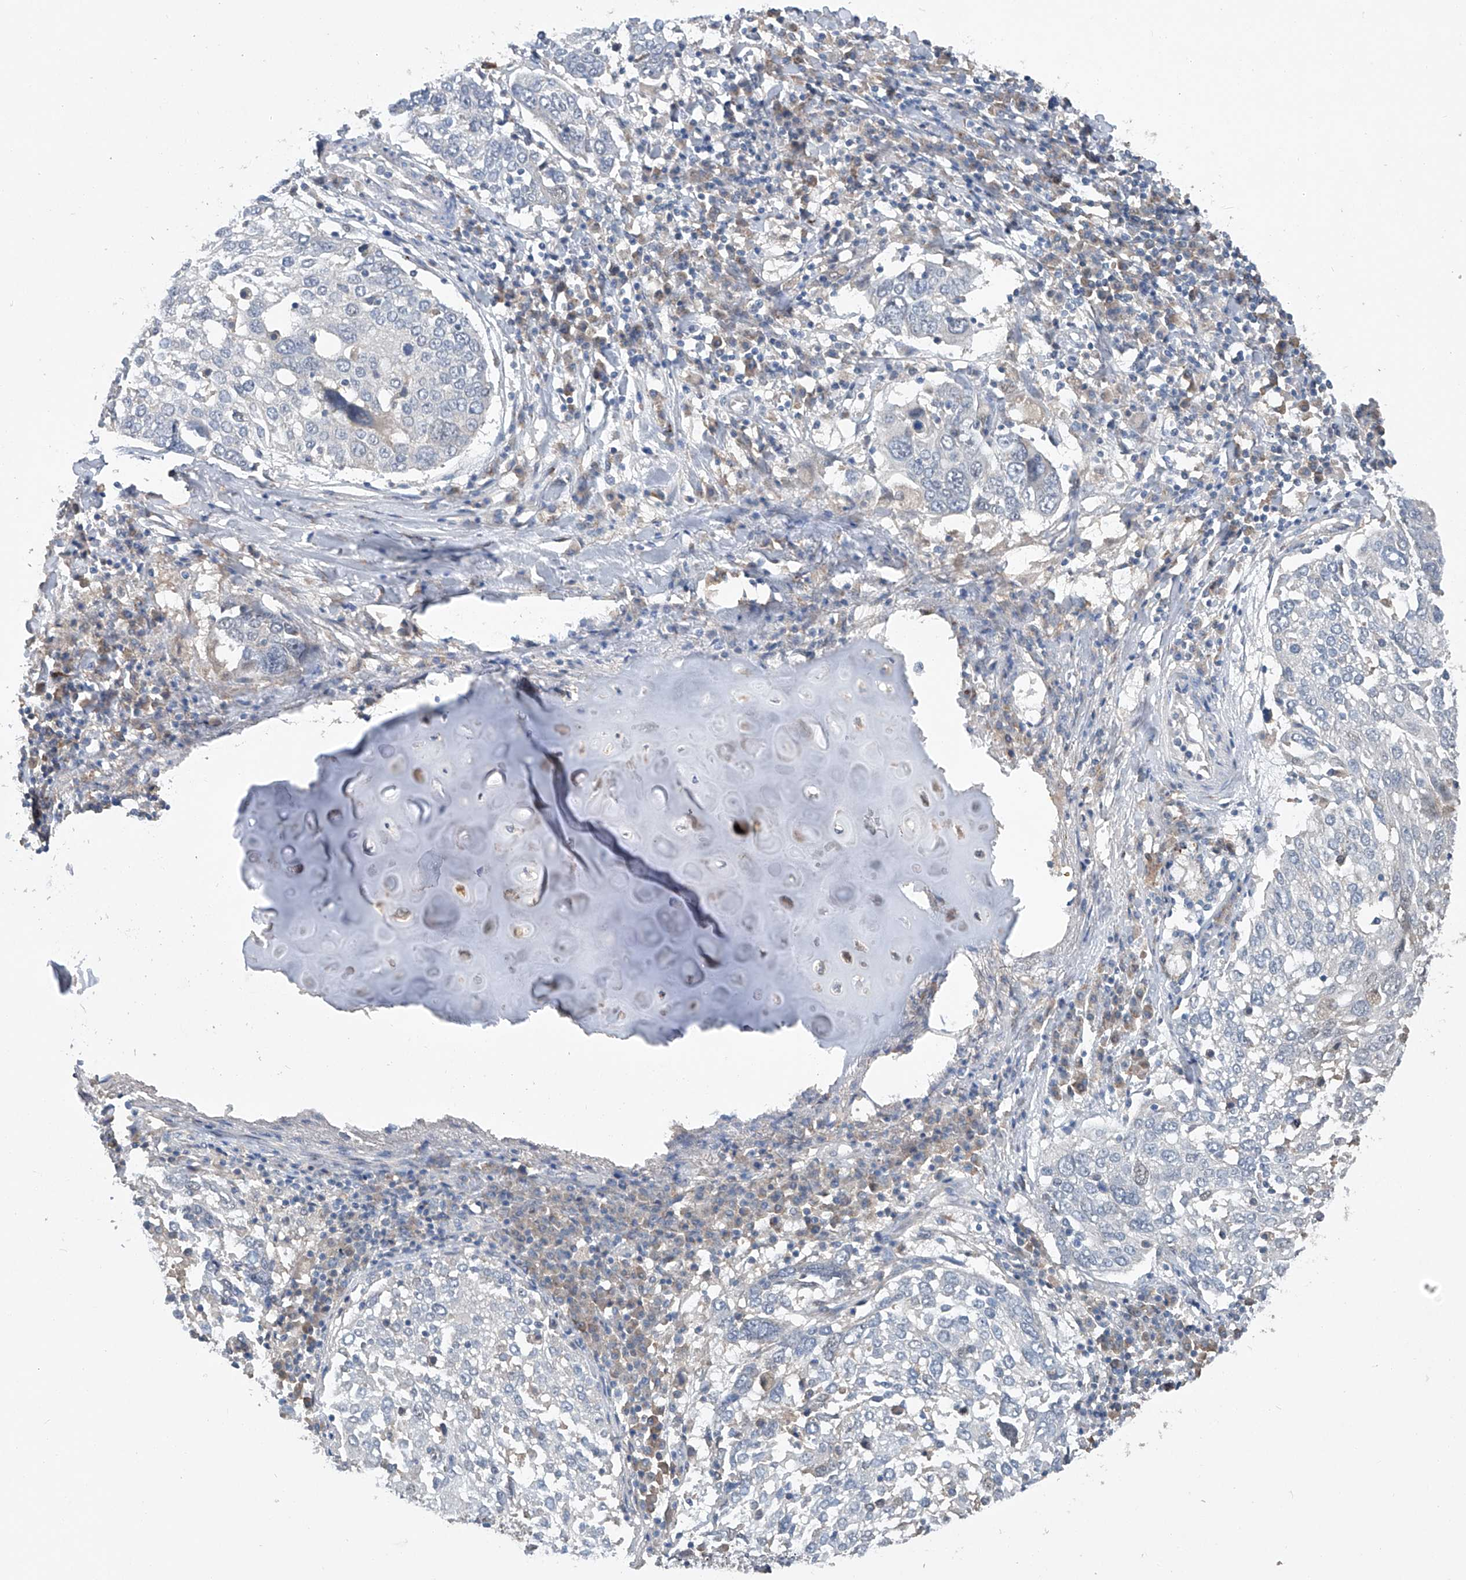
{"staining": {"intensity": "negative", "quantity": "none", "location": "none"}, "tissue": "lung cancer", "cell_type": "Tumor cells", "image_type": "cancer", "snomed": [{"axis": "morphology", "description": "Squamous cell carcinoma, NOS"}, {"axis": "topography", "description": "Lung"}], "caption": "Image shows no protein staining in tumor cells of lung cancer (squamous cell carcinoma) tissue.", "gene": "PCSK5", "patient": {"sex": "male", "age": 65}}